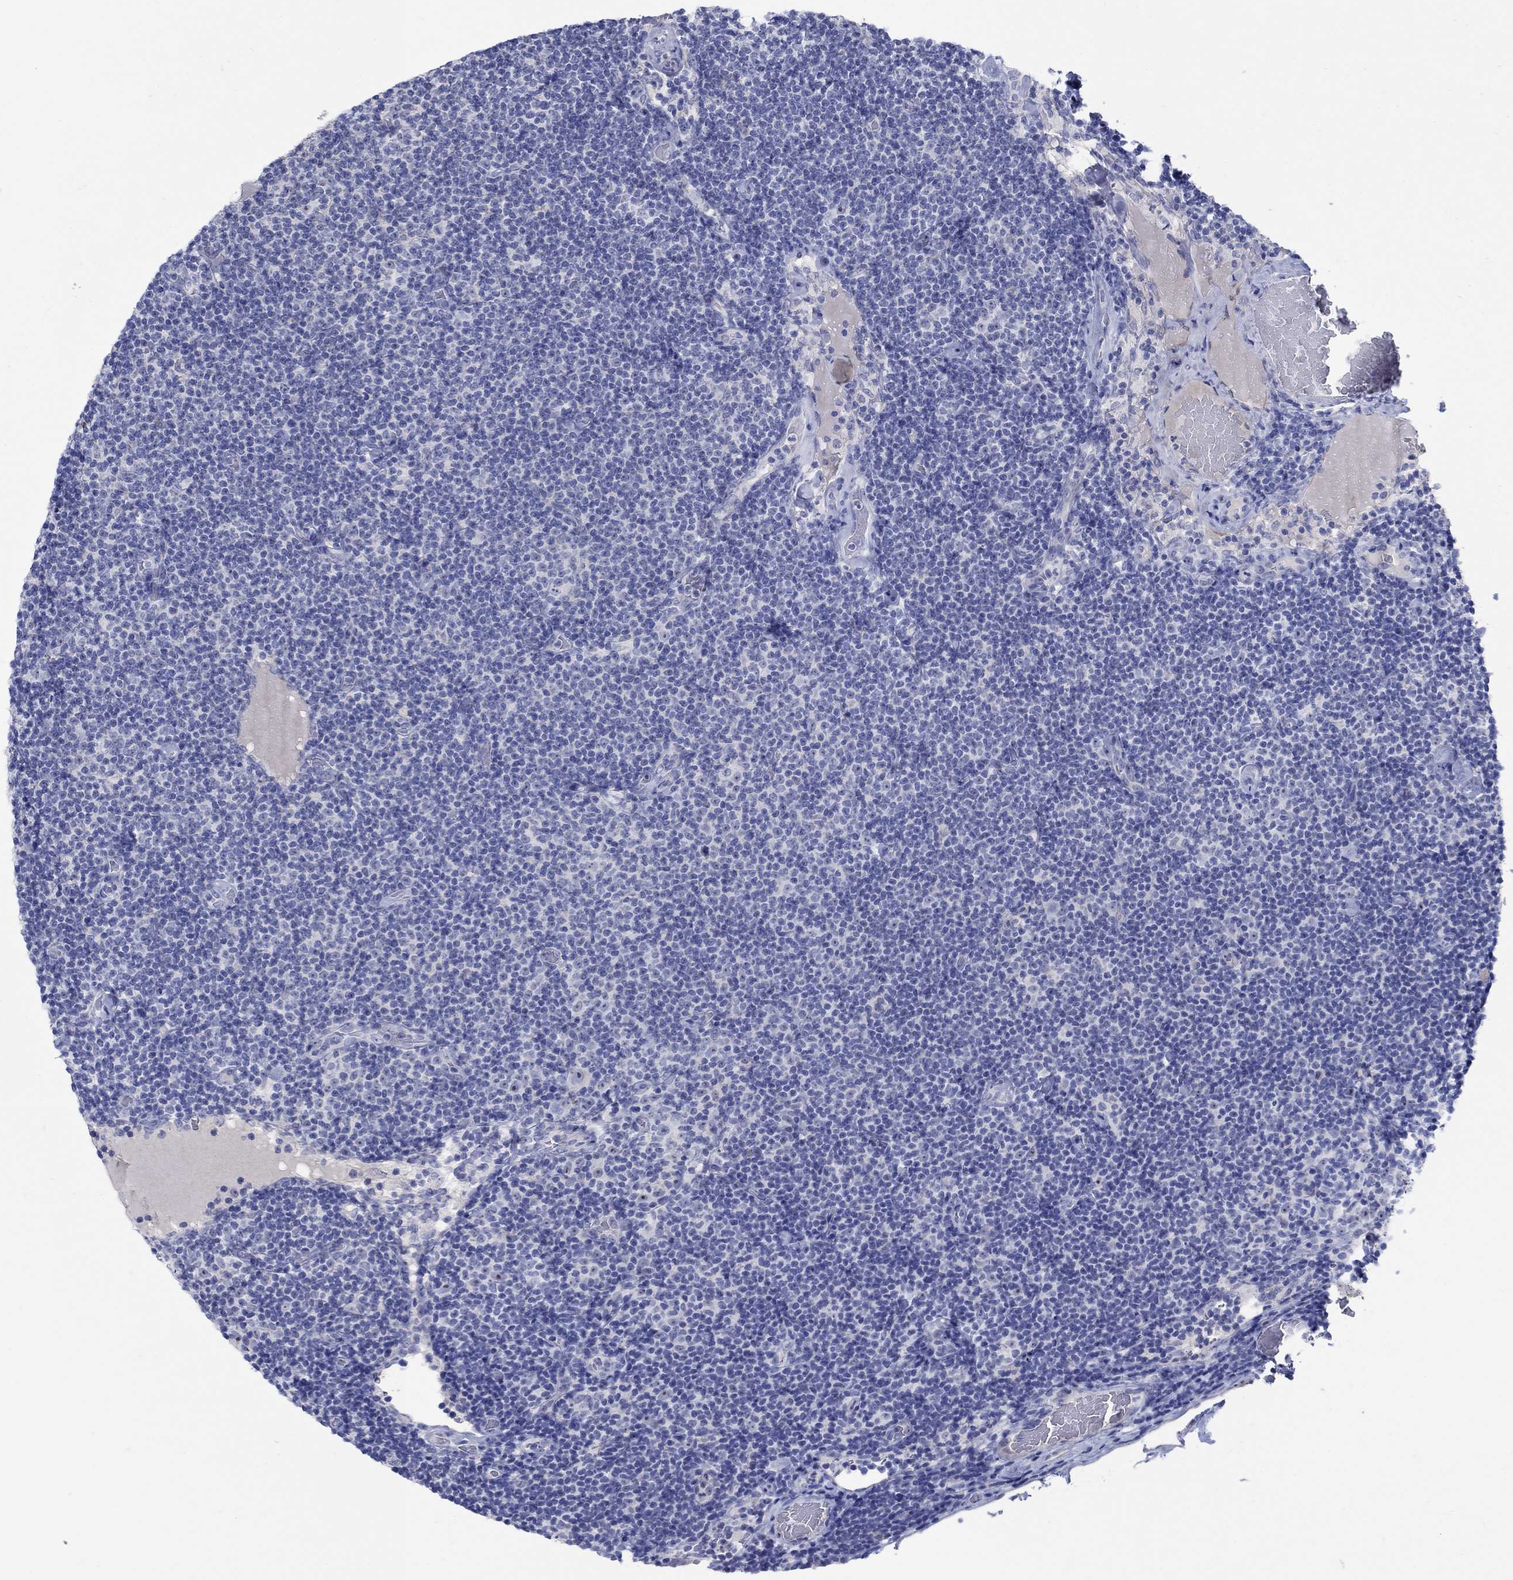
{"staining": {"intensity": "negative", "quantity": "none", "location": "none"}, "tissue": "lymphoma", "cell_type": "Tumor cells", "image_type": "cancer", "snomed": [{"axis": "morphology", "description": "Malignant lymphoma, non-Hodgkin's type, Low grade"}, {"axis": "topography", "description": "Lymph node"}], "caption": "A histopathology image of human lymphoma is negative for staining in tumor cells.", "gene": "REEP2", "patient": {"sex": "male", "age": 81}}